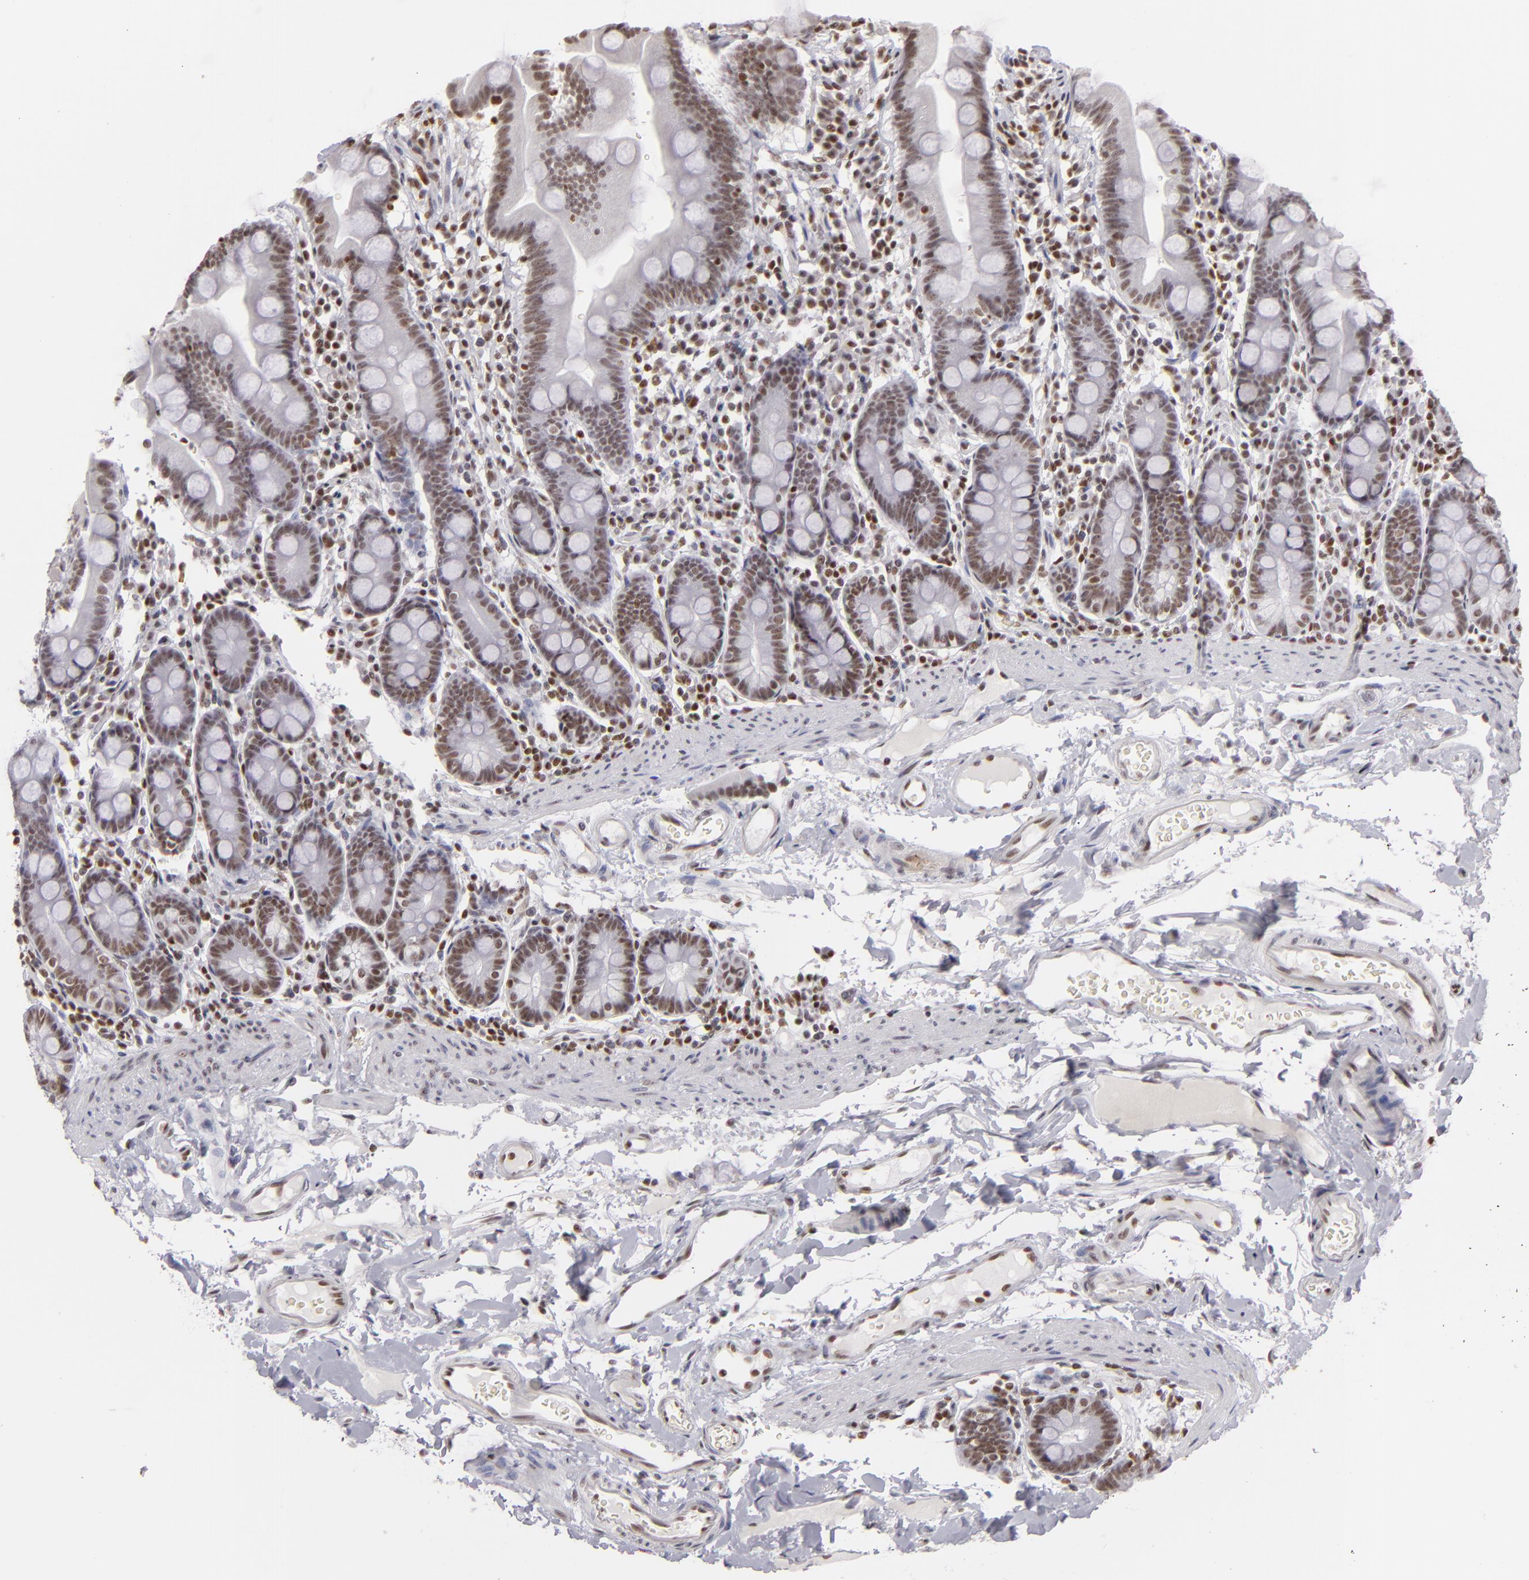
{"staining": {"intensity": "weak", "quantity": ">75%", "location": "nuclear"}, "tissue": "duodenum", "cell_type": "Glandular cells", "image_type": "normal", "snomed": [{"axis": "morphology", "description": "Normal tissue, NOS"}, {"axis": "topography", "description": "Duodenum"}], "caption": "A histopathology image showing weak nuclear positivity in about >75% of glandular cells in normal duodenum, as visualized by brown immunohistochemical staining.", "gene": "DAXX", "patient": {"sex": "male", "age": 50}}